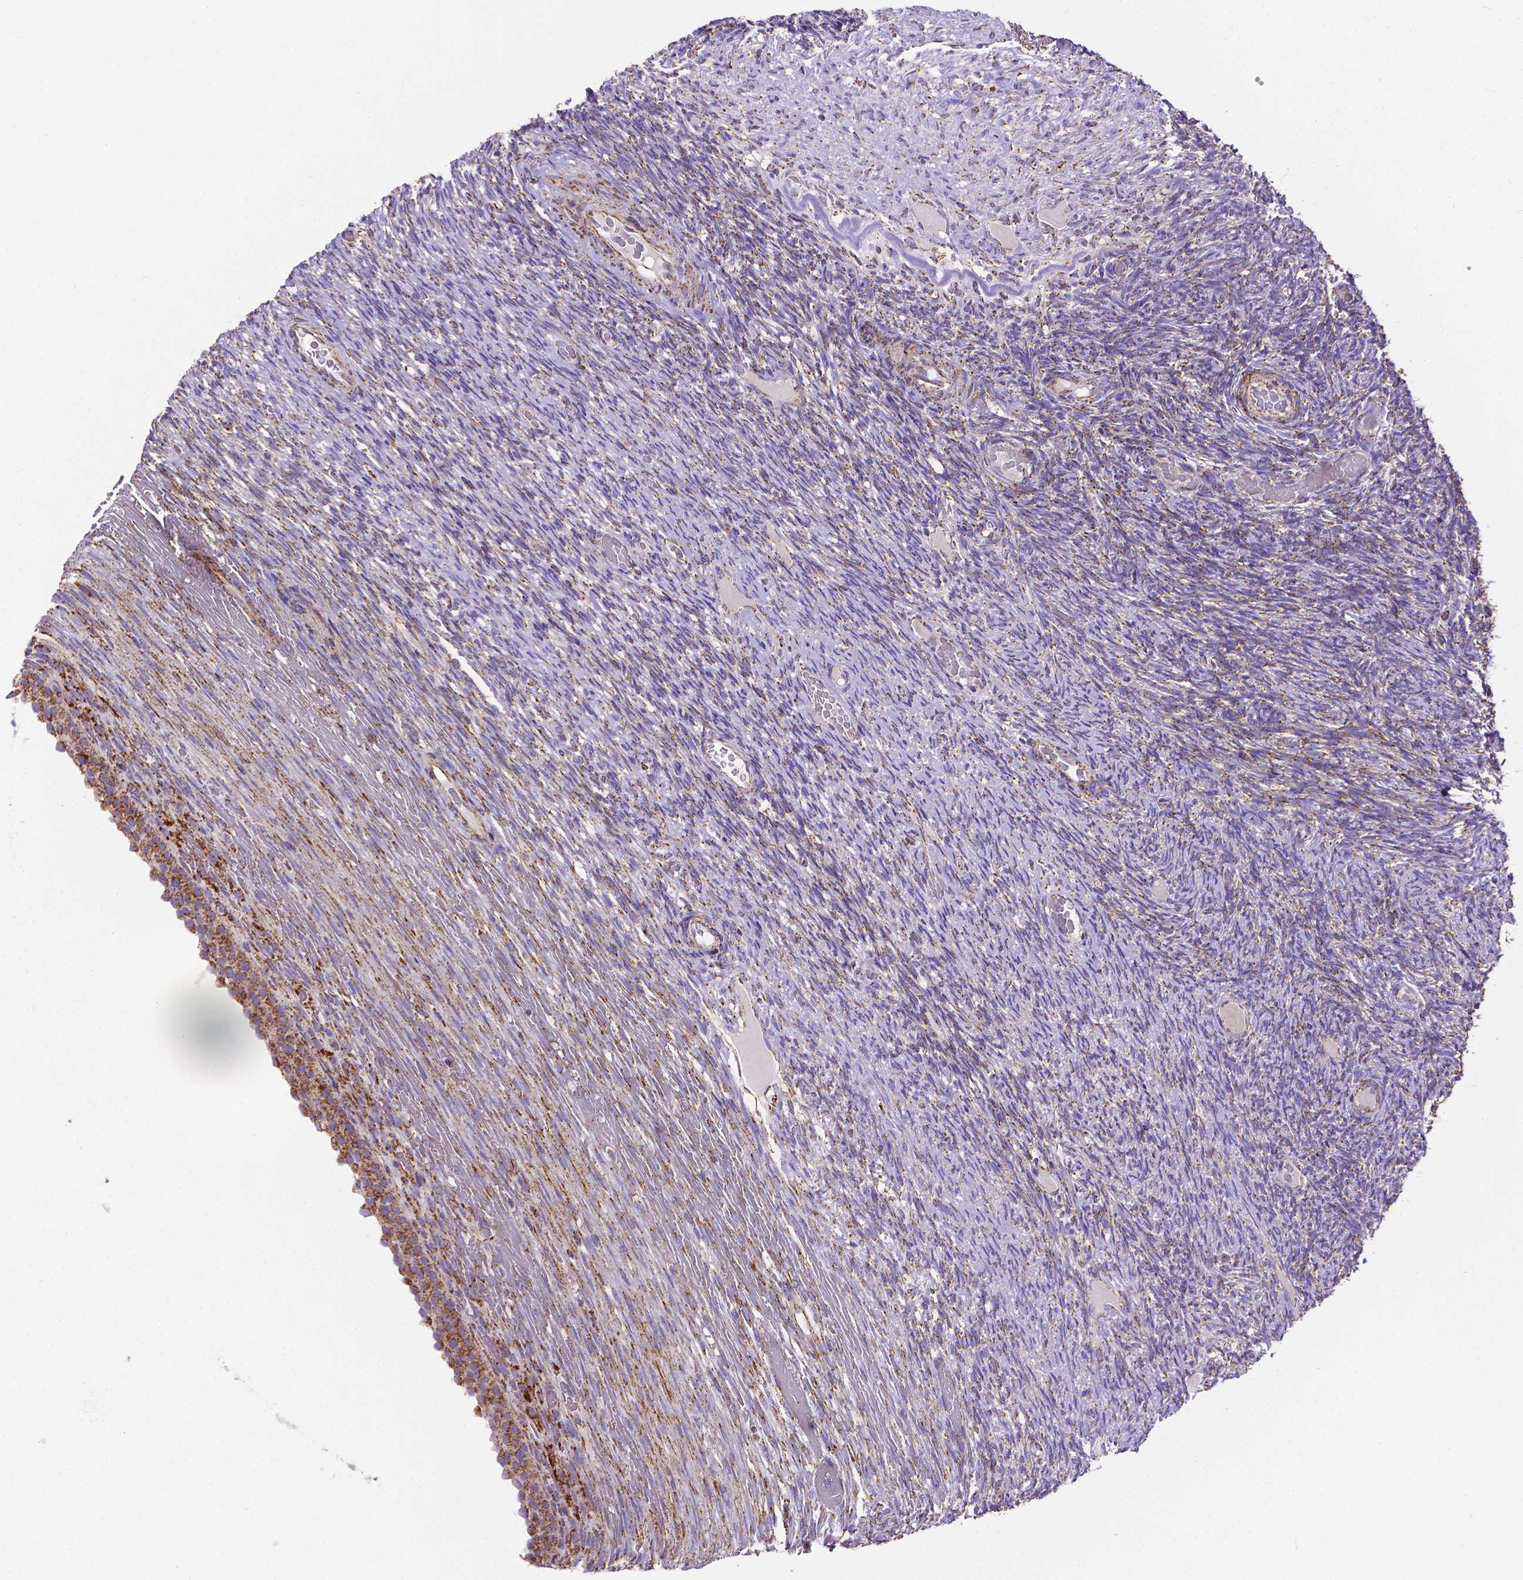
{"staining": {"intensity": "moderate", "quantity": ">75%", "location": "cytoplasmic/membranous"}, "tissue": "ovary", "cell_type": "Ovarian stroma cells", "image_type": "normal", "snomed": [{"axis": "morphology", "description": "Normal tissue, NOS"}, {"axis": "topography", "description": "Ovary"}], "caption": "High-magnification brightfield microscopy of unremarkable ovary stained with DAB (brown) and counterstained with hematoxylin (blue). ovarian stroma cells exhibit moderate cytoplasmic/membranous expression is present in about>75% of cells.", "gene": "MACC1", "patient": {"sex": "female", "age": 34}}